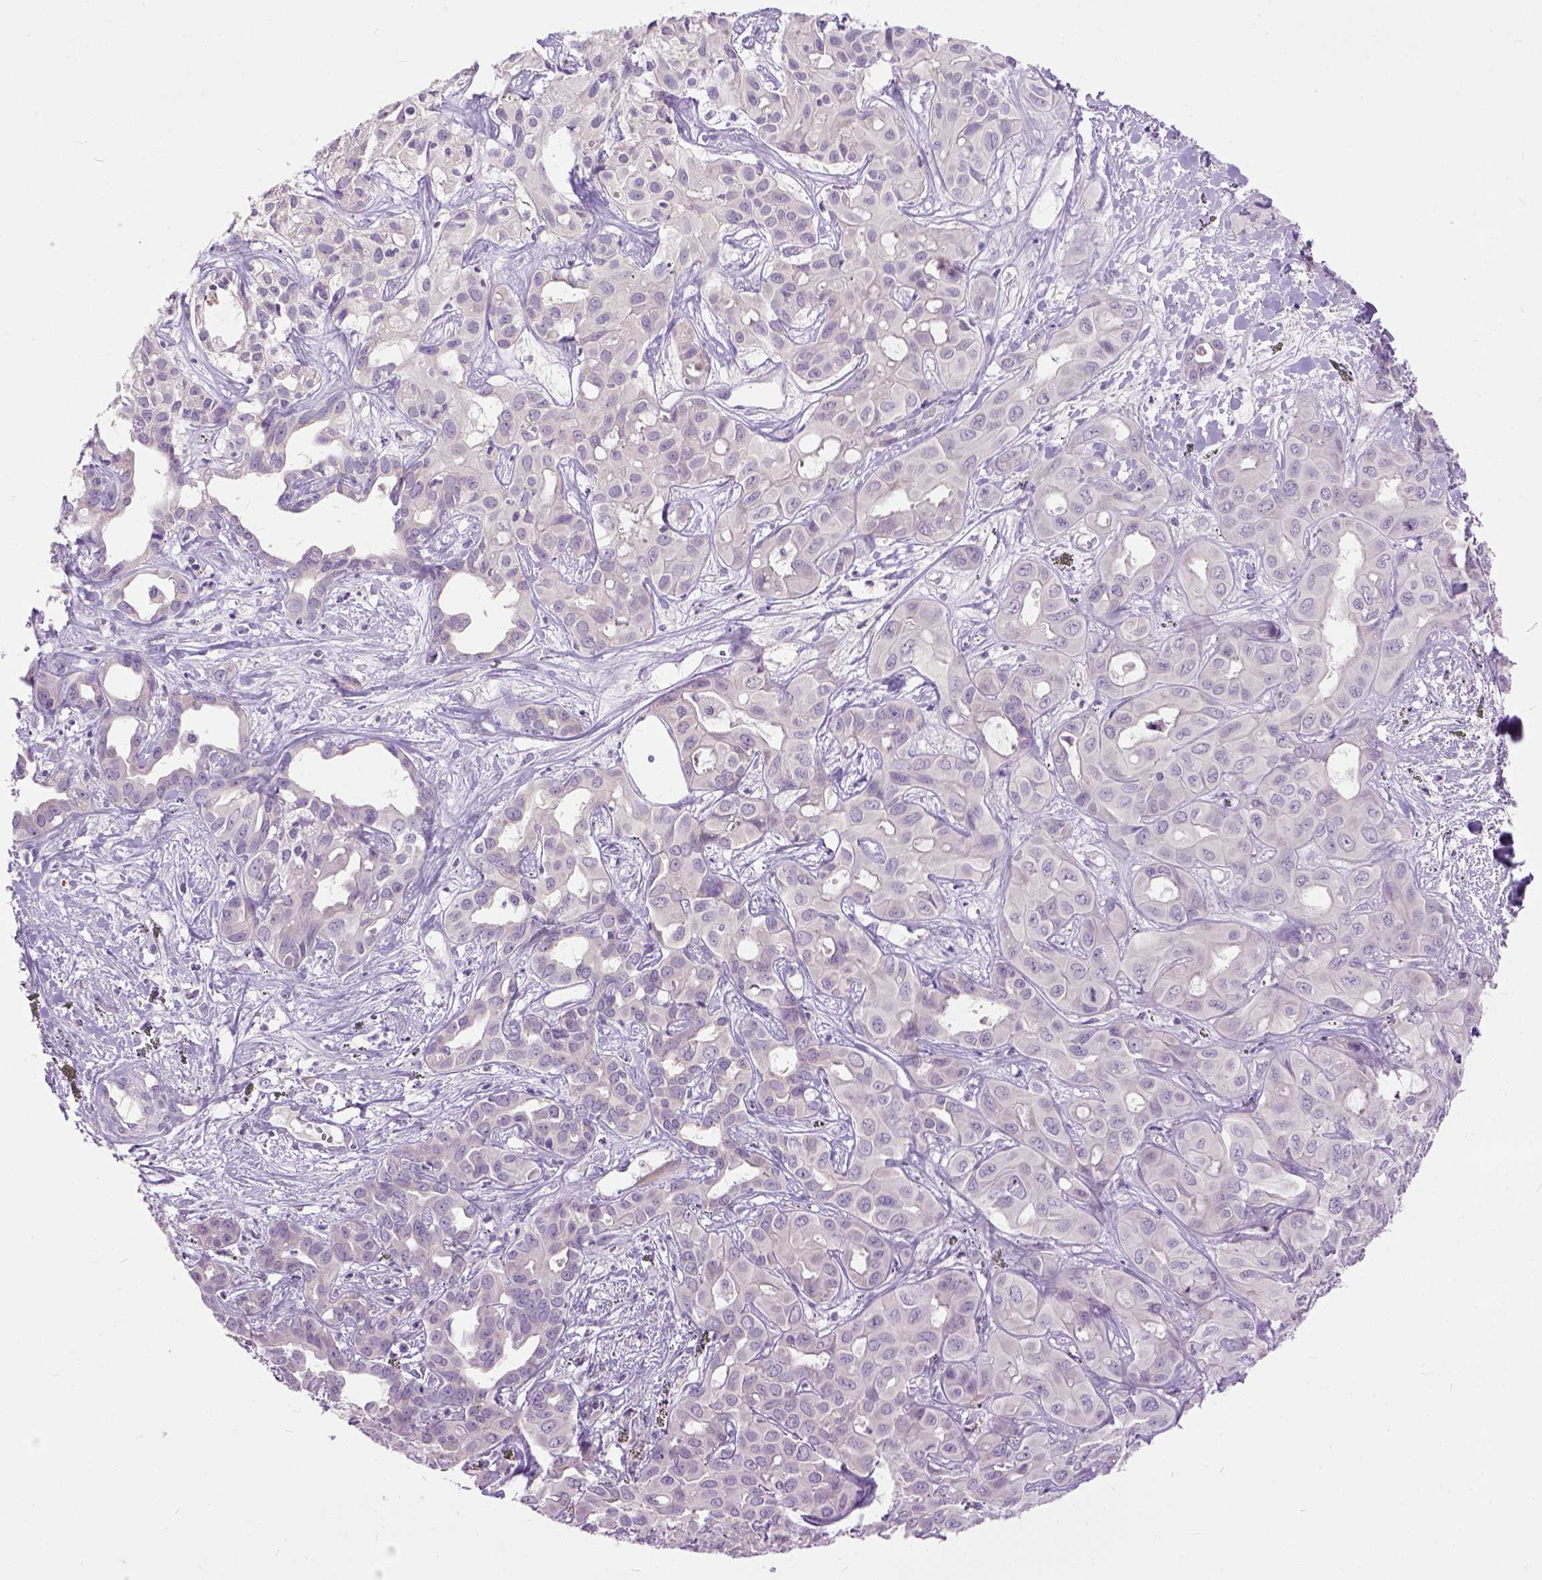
{"staining": {"intensity": "negative", "quantity": "none", "location": "none"}, "tissue": "liver cancer", "cell_type": "Tumor cells", "image_type": "cancer", "snomed": [{"axis": "morphology", "description": "Cholangiocarcinoma"}, {"axis": "topography", "description": "Liver"}], "caption": "IHC of liver cancer shows no expression in tumor cells. Brightfield microscopy of IHC stained with DAB (brown) and hematoxylin (blue), captured at high magnification.", "gene": "MAPT", "patient": {"sex": "female", "age": 60}}